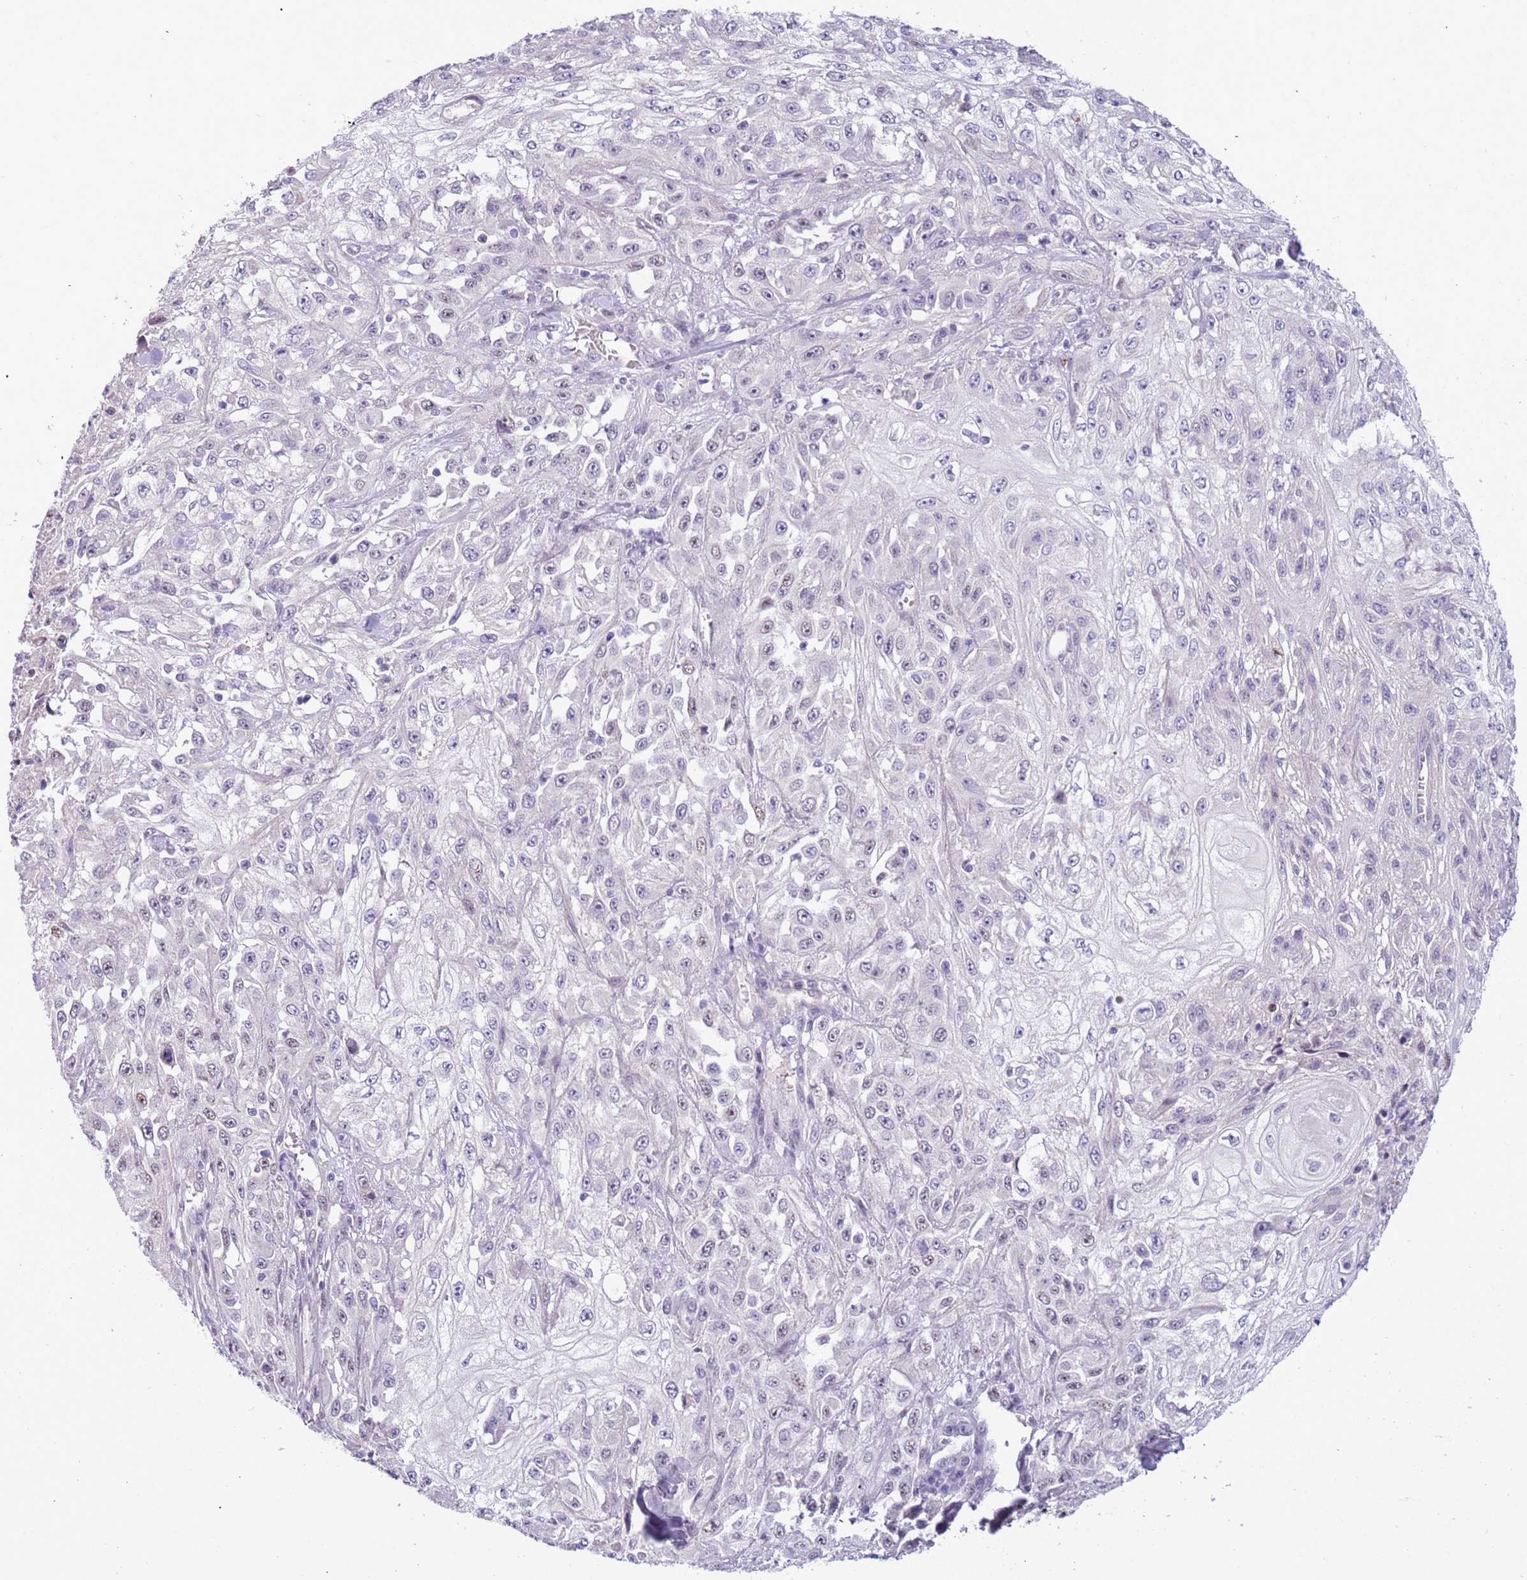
{"staining": {"intensity": "negative", "quantity": "none", "location": "none"}, "tissue": "skin cancer", "cell_type": "Tumor cells", "image_type": "cancer", "snomed": [{"axis": "morphology", "description": "Squamous cell carcinoma, NOS"}, {"axis": "morphology", "description": "Squamous cell carcinoma, metastatic, NOS"}, {"axis": "topography", "description": "Skin"}, {"axis": "topography", "description": "Lymph node"}], "caption": "A micrograph of human skin cancer is negative for staining in tumor cells.", "gene": "PLEKHH1", "patient": {"sex": "male", "age": 75}}